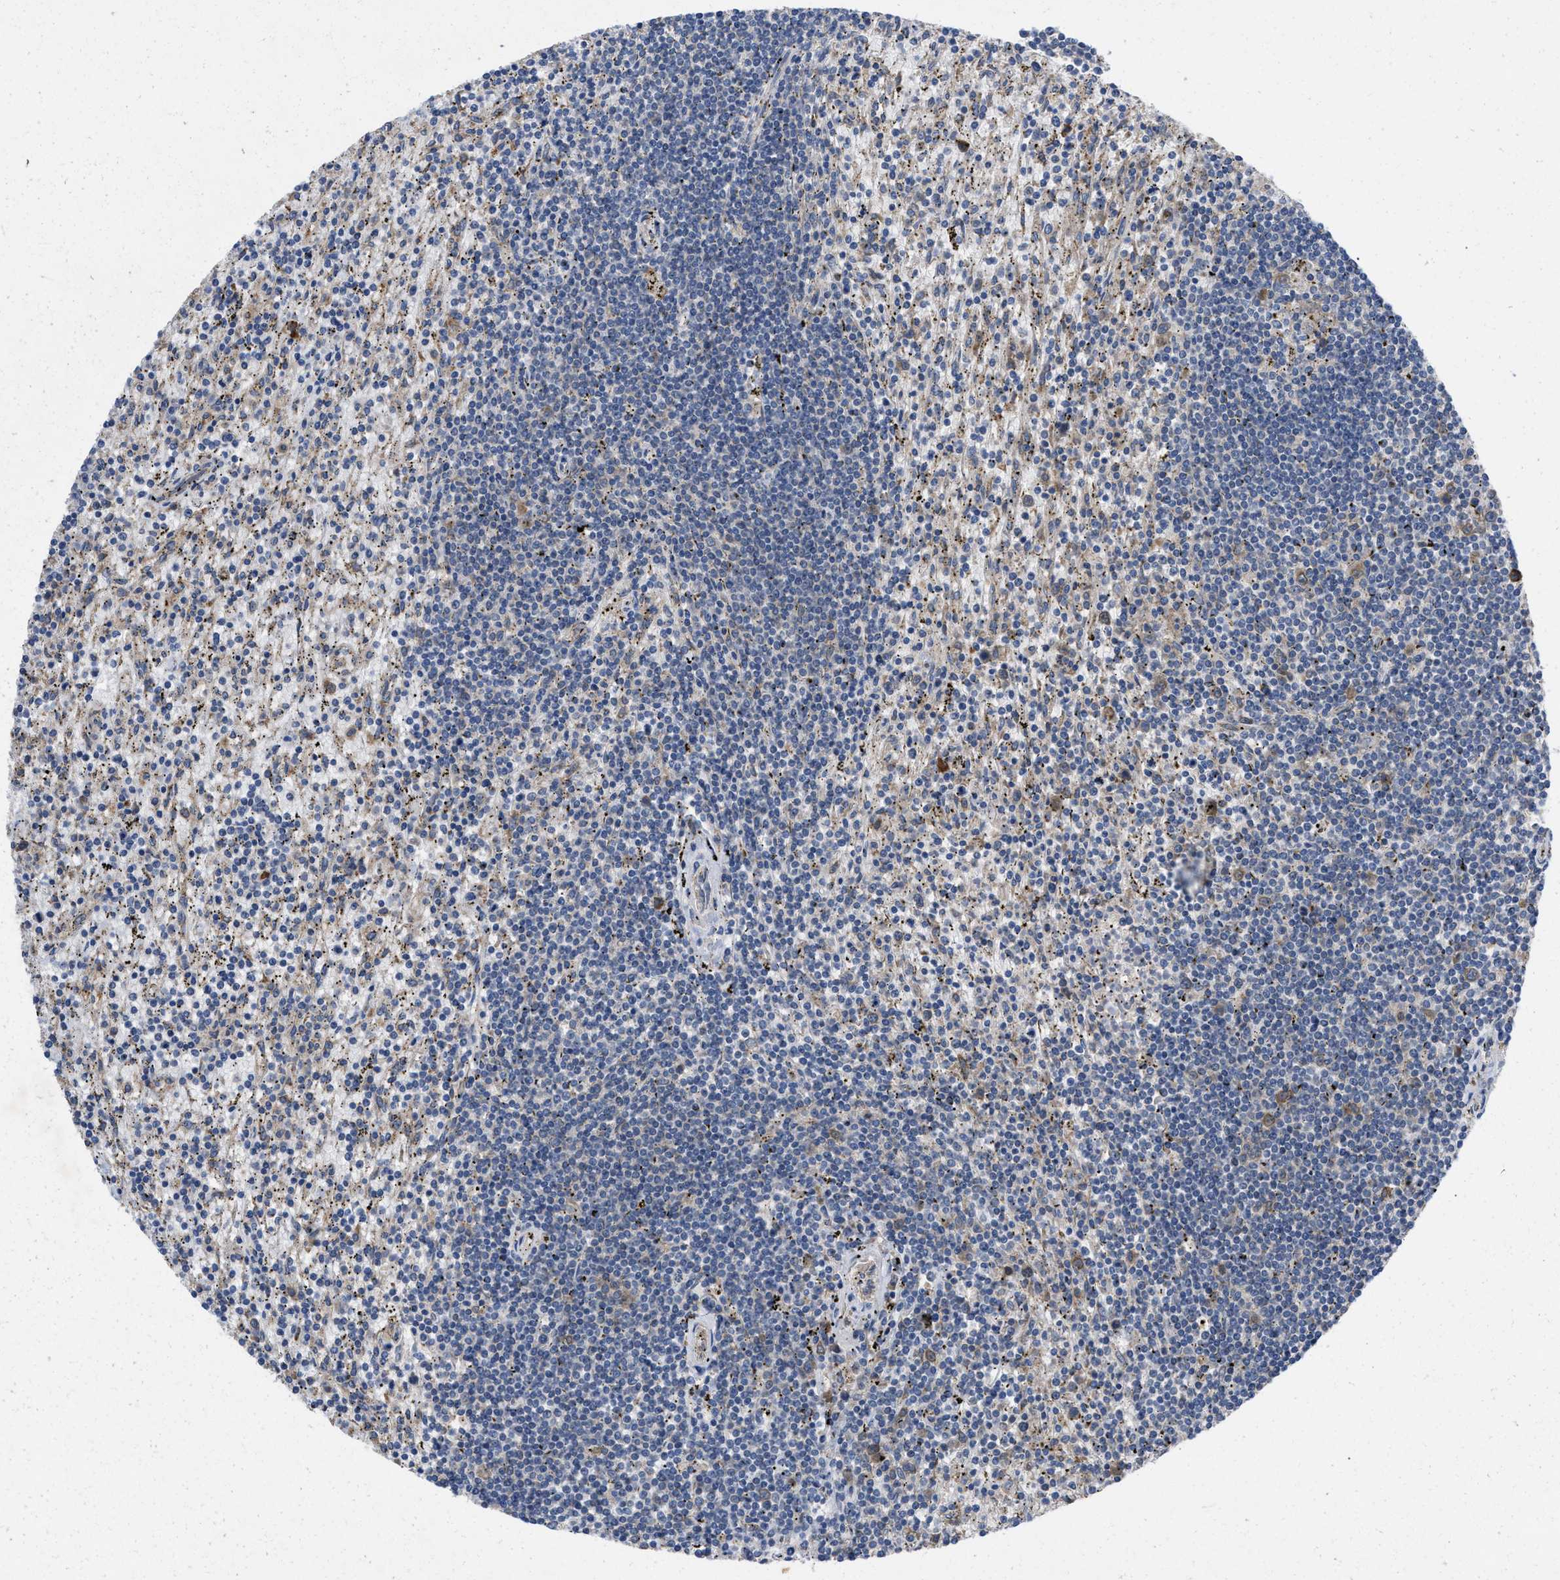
{"staining": {"intensity": "moderate", "quantity": "<25%", "location": "cytoplasmic/membranous"}, "tissue": "lymphoma", "cell_type": "Tumor cells", "image_type": "cancer", "snomed": [{"axis": "morphology", "description": "Malignant lymphoma, non-Hodgkin's type, Low grade"}, {"axis": "topography", "description": "Spleen"}], "caption": "About <25% of tumor cells in lymphoma exhibit moderate cytoplasmic/membranous protein staining as visualized by brown immunohistochemical staining.", "gene": "TMEM131", "patient": {"sex": "male", "age": 76}}